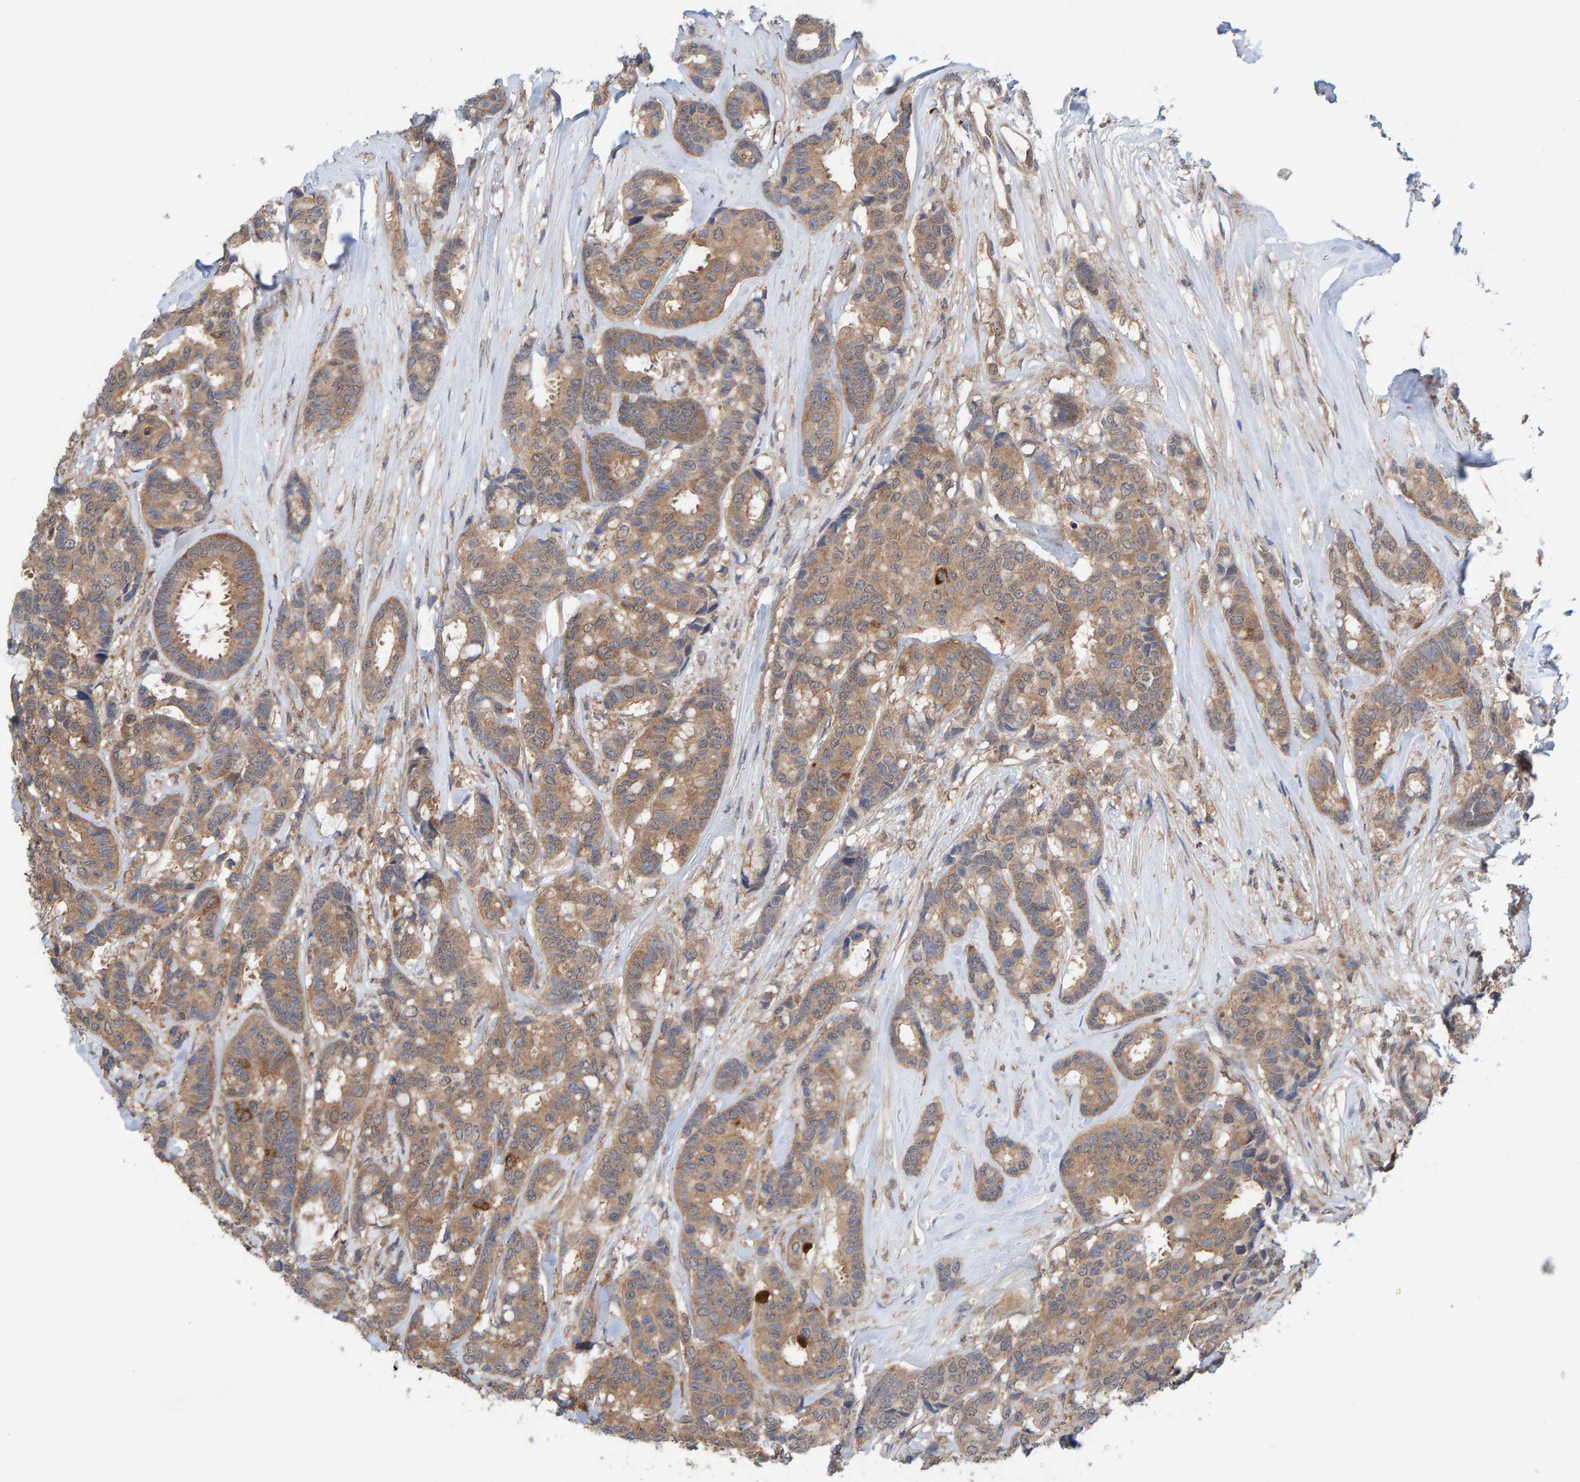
{"staining": {"intensity": "moderate", "quantity": ">75%", "location": "cytoplasmic/membranous"}, "tissue": "breast cancer", "cell_type": "Tumor cells", "image_type": "cancer", "snomed": [{"axis": "morphology", "description": "Duct carcinoma"}, {"axis": "topography", "description": "Breast"}], "caption": "Breast cancer tissue displays moderate cytoplasmic/membranous positivity in approximately >75% of tumor cells", "gene": "LRSAM1", "patient": {"sex": "female", "age": 87}}